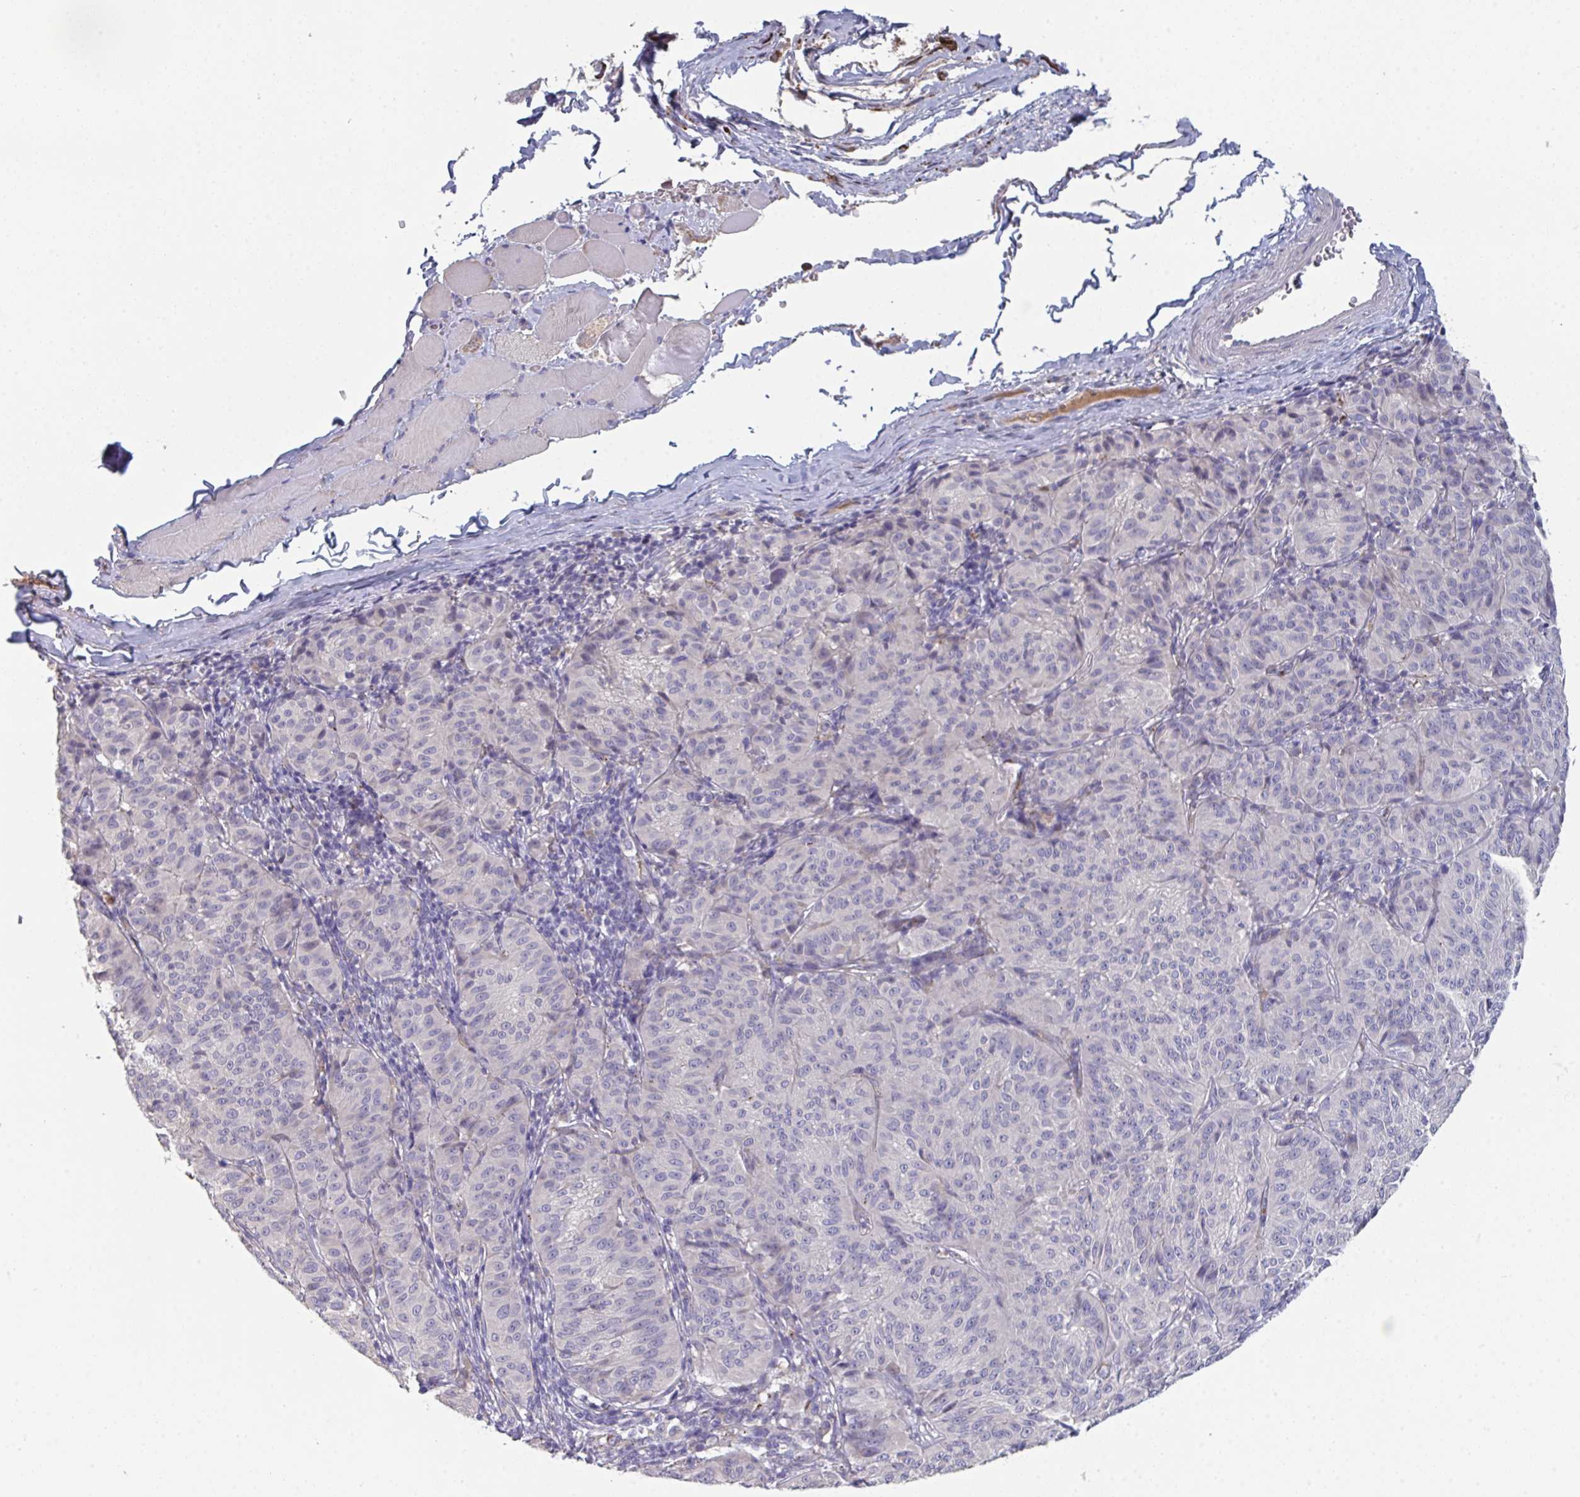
{"staining": {"intensity": "negative", "quantity": "none", "location": "none"}, "tissue": "melanoma", "cell_type": "Tumor cells", "image_type": "cancer", "snomed": [{"axis": "morphology", "description": "Malignant melanoma, NOS"}, {"axis": "topography", "description": "Skin"}], "caption": "DAB immunohistochemical staining of human malignant melanoma shows no significant staining in tumor cells.", "gene": "HGFAC", "patient": {"sex": "female", "age": 72}}